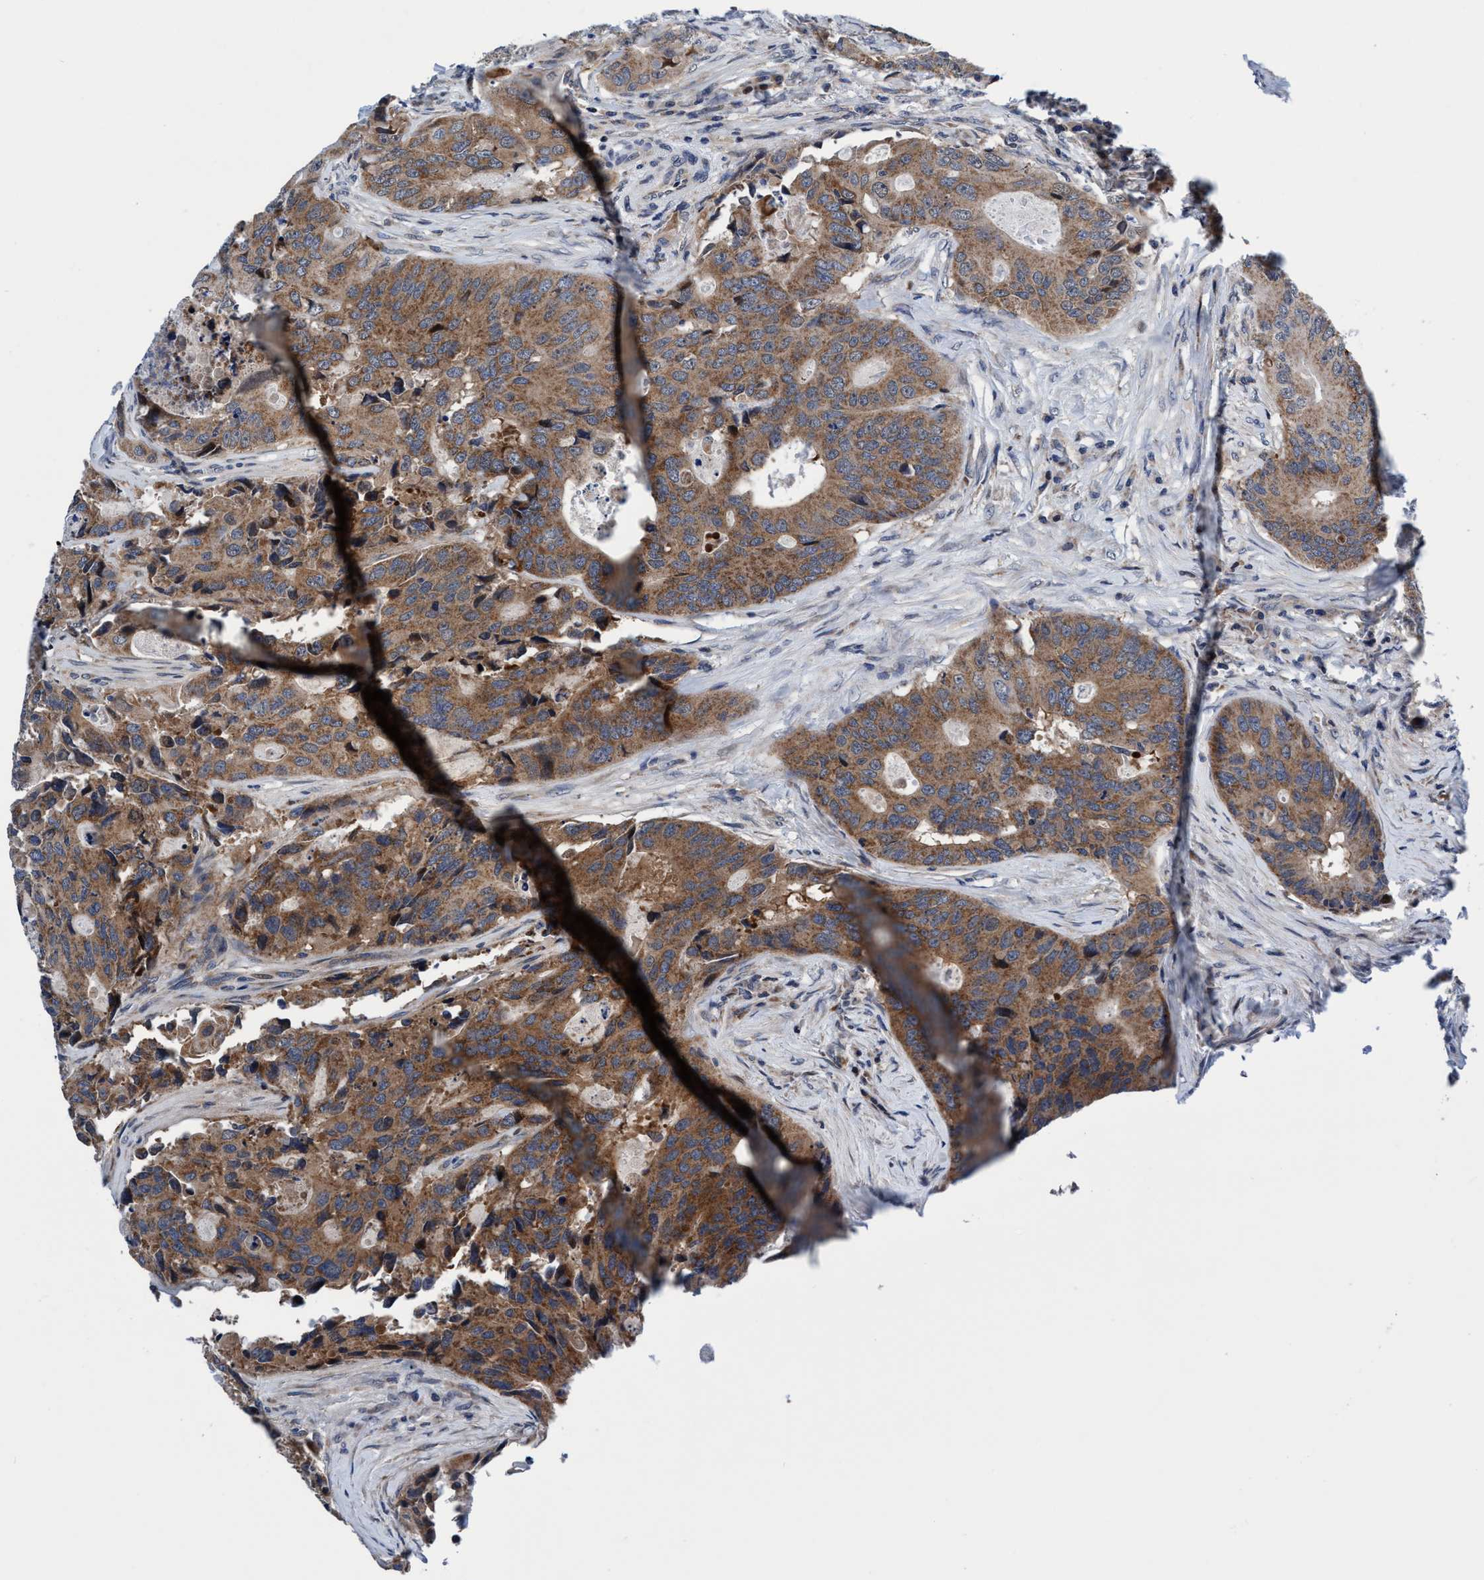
{"staining": {"intensity": "moderate", "quantity": ">75%", "location": "cytoplasmic/membranous"}, "tissue": "colorectal cancer", "cell_type": "Tumor cells", "image_type": "cancer", "snomed": [{"axis": "morphology", "description": "Adenocarcinoma, NOS"}, {"axis": "topography", "description": "Colon"}], "caption": "The photomicrograph reveals immunohistochemical staining of colorectal adenocarcinoma. There is moderate cytoplasmic/membranous positivity is identified in approximately >75% of tumor cells.", "gene": "AGAP2", "patient": {"sex": "male", "age": 71}}